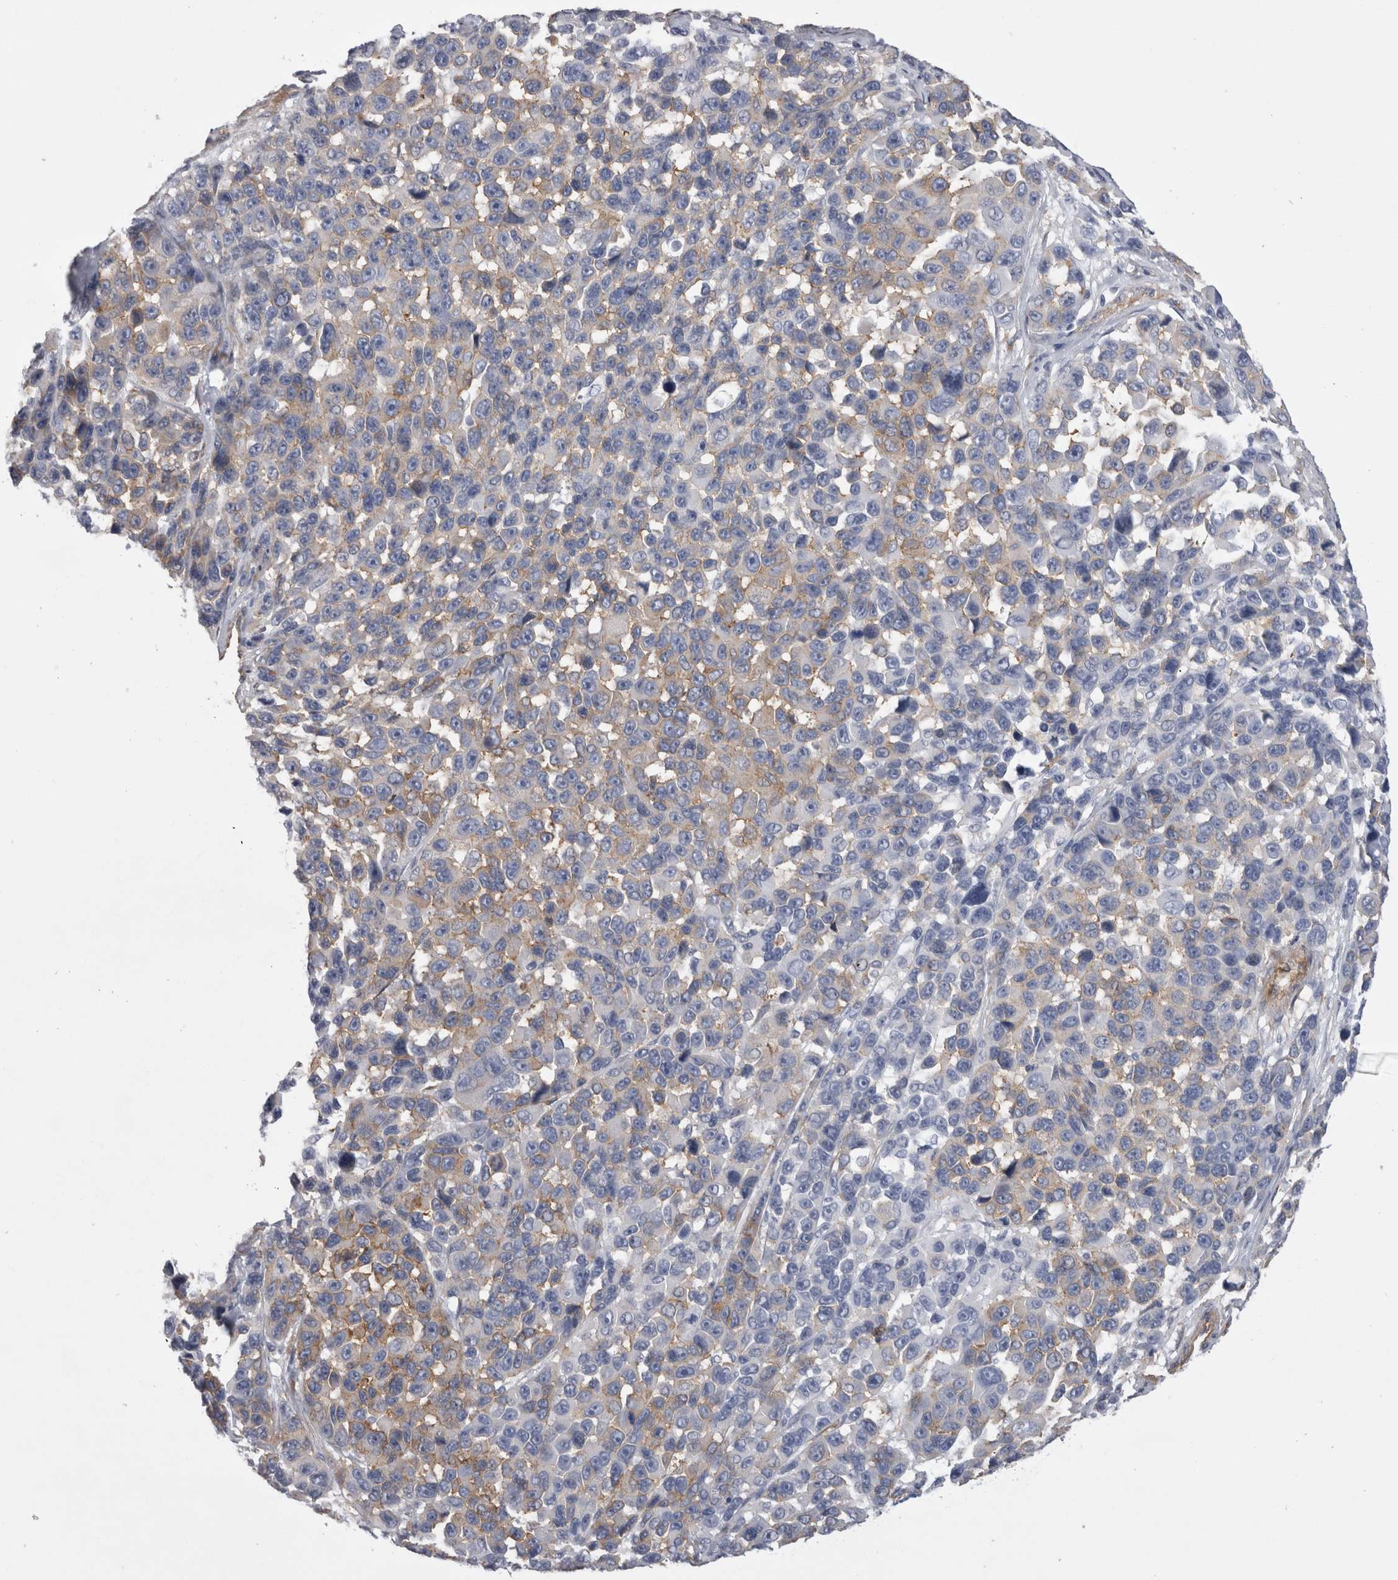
{"staining": {"intensity": "moderate", "quantity": "<25%", "location": "cytoplasmic/membranous"}, "tissue": "melanoma", "cell_type": "Tumor cells", "image_type": "cancer", "snomed": [{"axis": "morphology", "description": "Malignant melanoma, NOS"}, {"axis": "topography", "description": "Skin"}], "caption": "Protein staining of melanoma tissue reveals moderate cytoplasmic/membranous positivity in about <25% of tumor cells.", "gene": "ATXN3", "patient": {"sex": "male", "age": 53}}